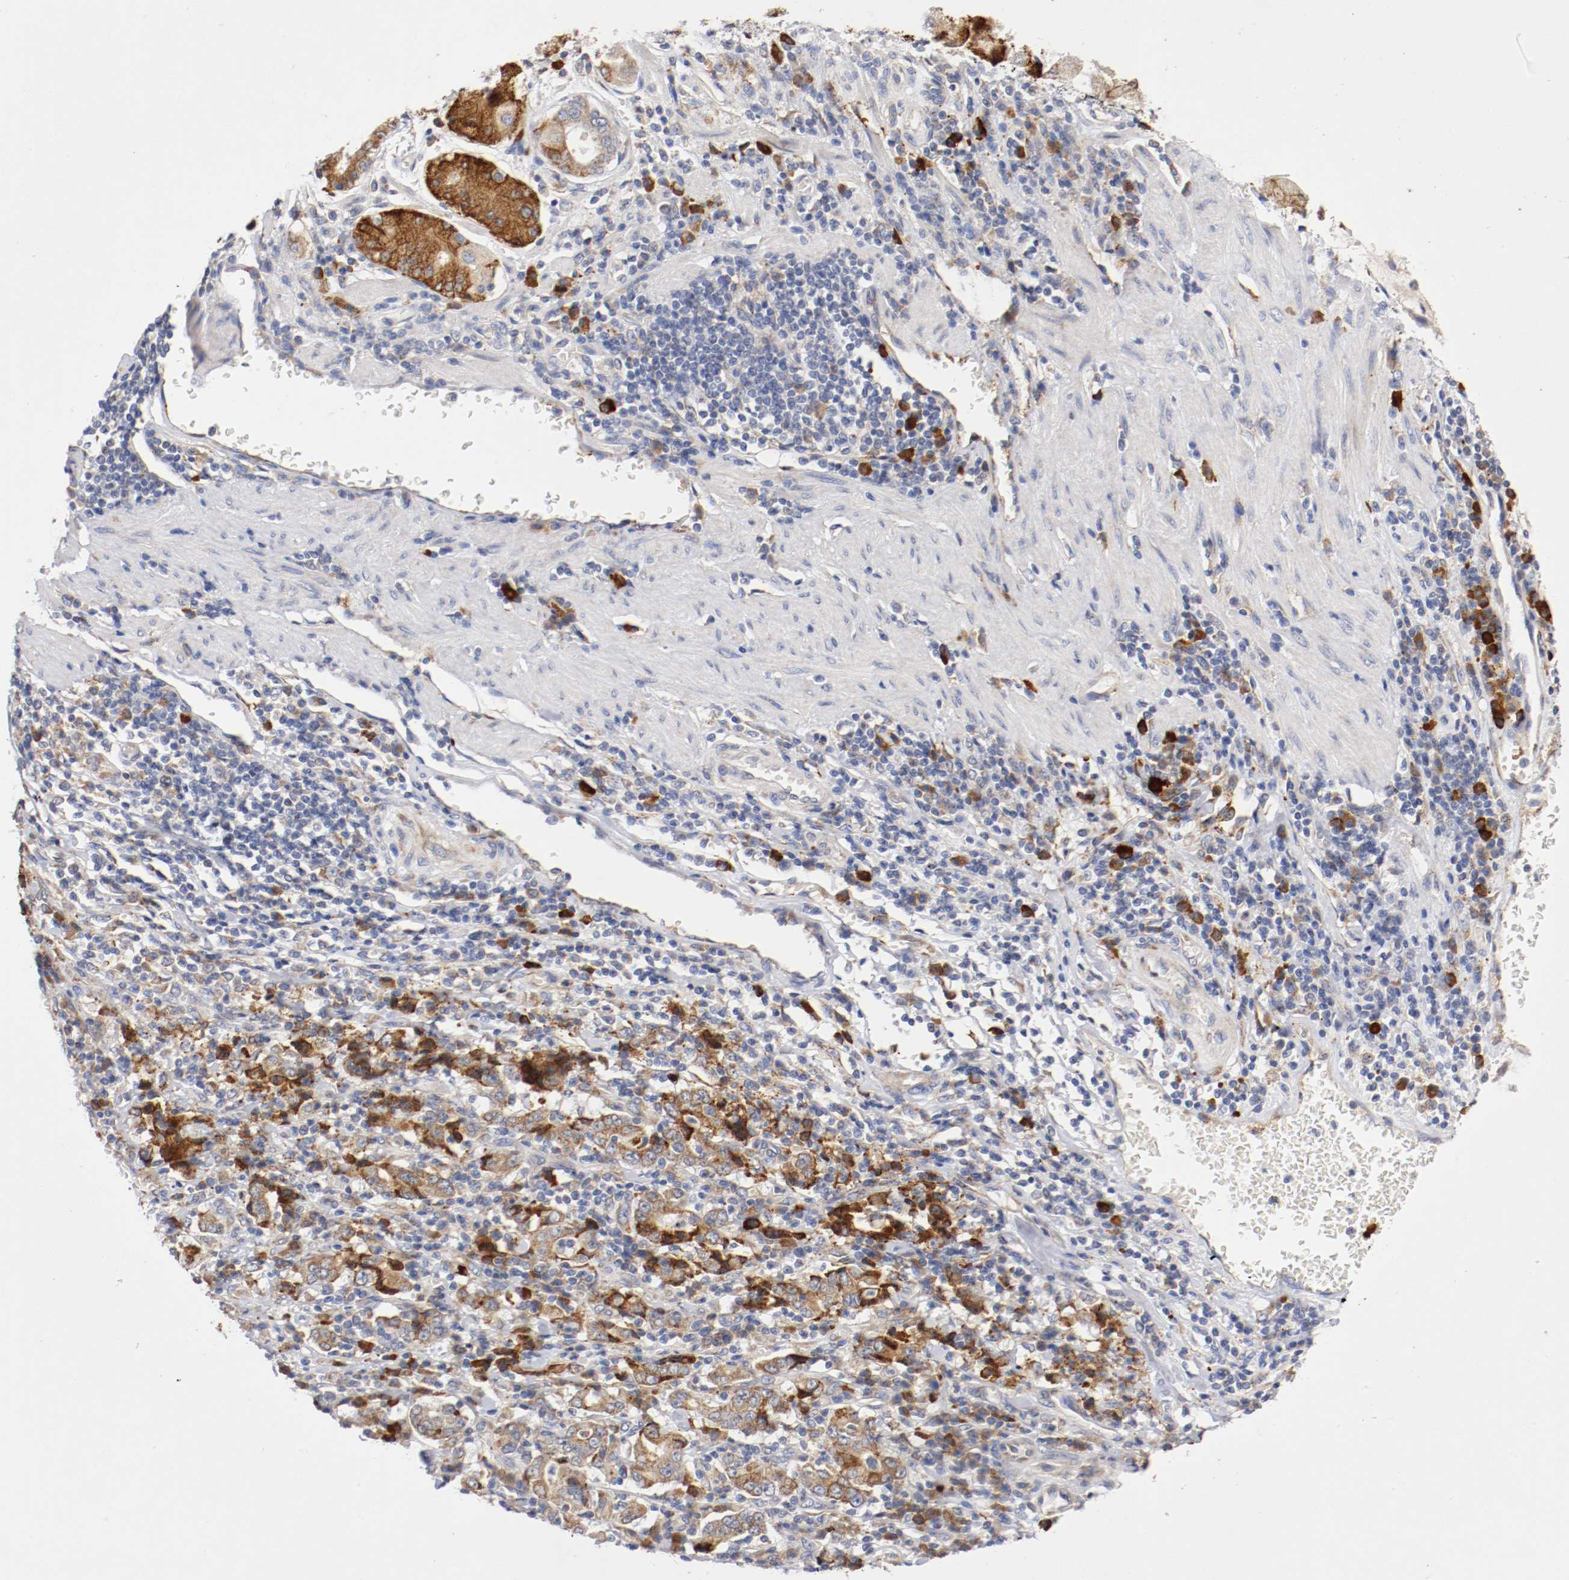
{"staining": {"intensity": "strong", "quantity": ">75%", "location": "cytoplasmic/membranous"}, "tissue": "stomach cancer", "cell_type": "Tumor cells", "image_type": "cancer", "snomed": [{"axis": "morphology", "description": "Normal tissue, NOS"}, {"axis": "morphology", "description": "Adenocarcinoma, NOS"}, {"axis": "topography", "description": "Stomach, upper"}, {"axis": "topography", "description": "Stomach"}], "caption": "This is a histology image of immunohistochemistry (IHC) staining of stomach cancer, which shows strong expression in the cytoplasmic/membranous of tumor cells.", "gene": "TRAF2", "patient": {"sex": "male", "age": 59}}